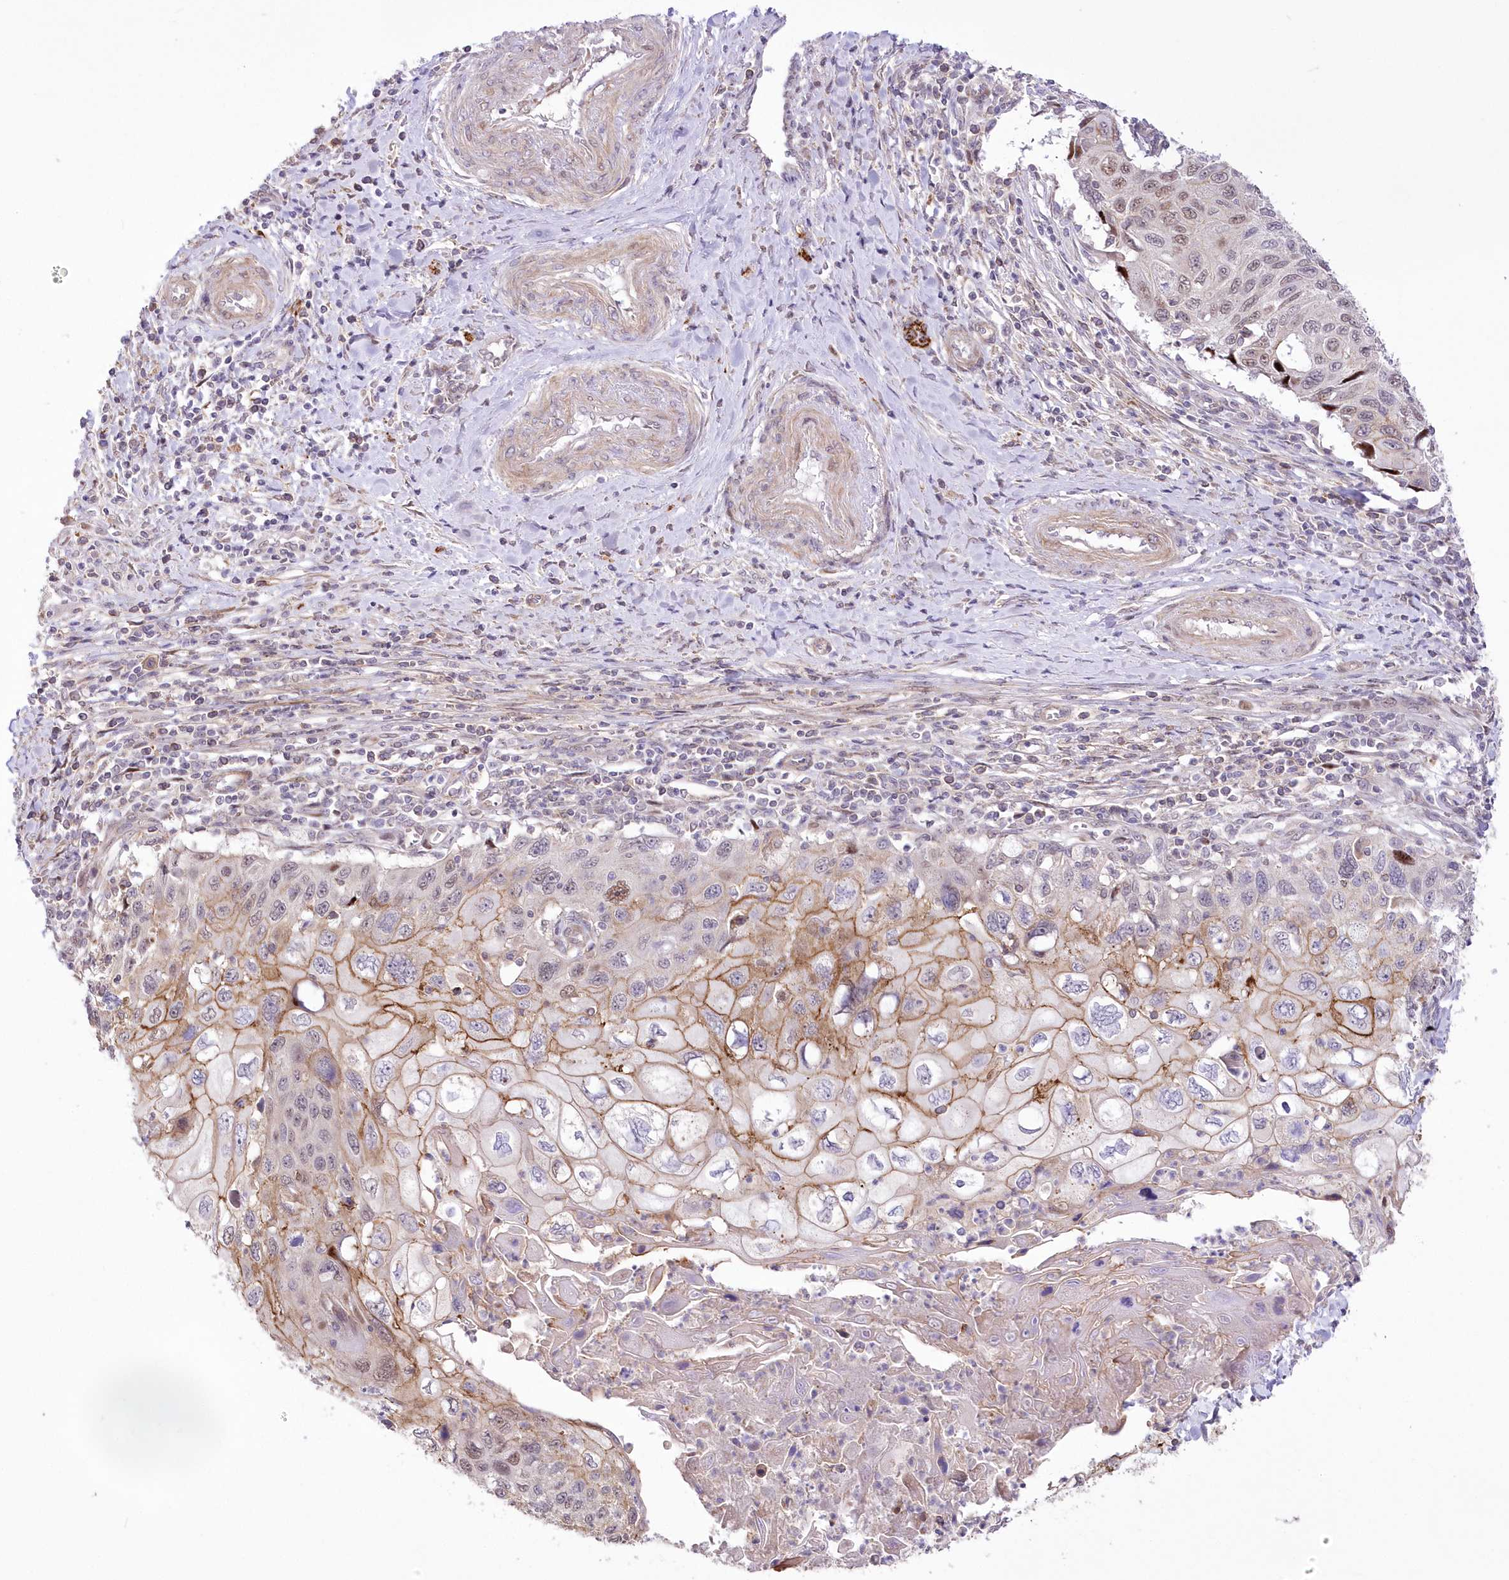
{"staining": {"intensity": "moderate", "quantity": "25%-75%", "location": "cytoplasmic/membranous,nuclear"}, "tissue": "cervical cancer", "cell_type": "Tumor cells", "image_type": "cancer", "snomed": [{"axis": "morphology", "description": "Squamous cell carcinoma, NOS"}, {"axis": "topography", "description": "Cervix"}], "caption": "Immunohistochemistry (IHC) histopathology image of human cervical cancer stained for a protein (brown), which displays medium levels of moderate cytoplasmic/membranous and nuclear staining in about 25%-75% of tumor cells.", "gene": "FAM241B", "patient": {"sex": "female", "age": 70}}